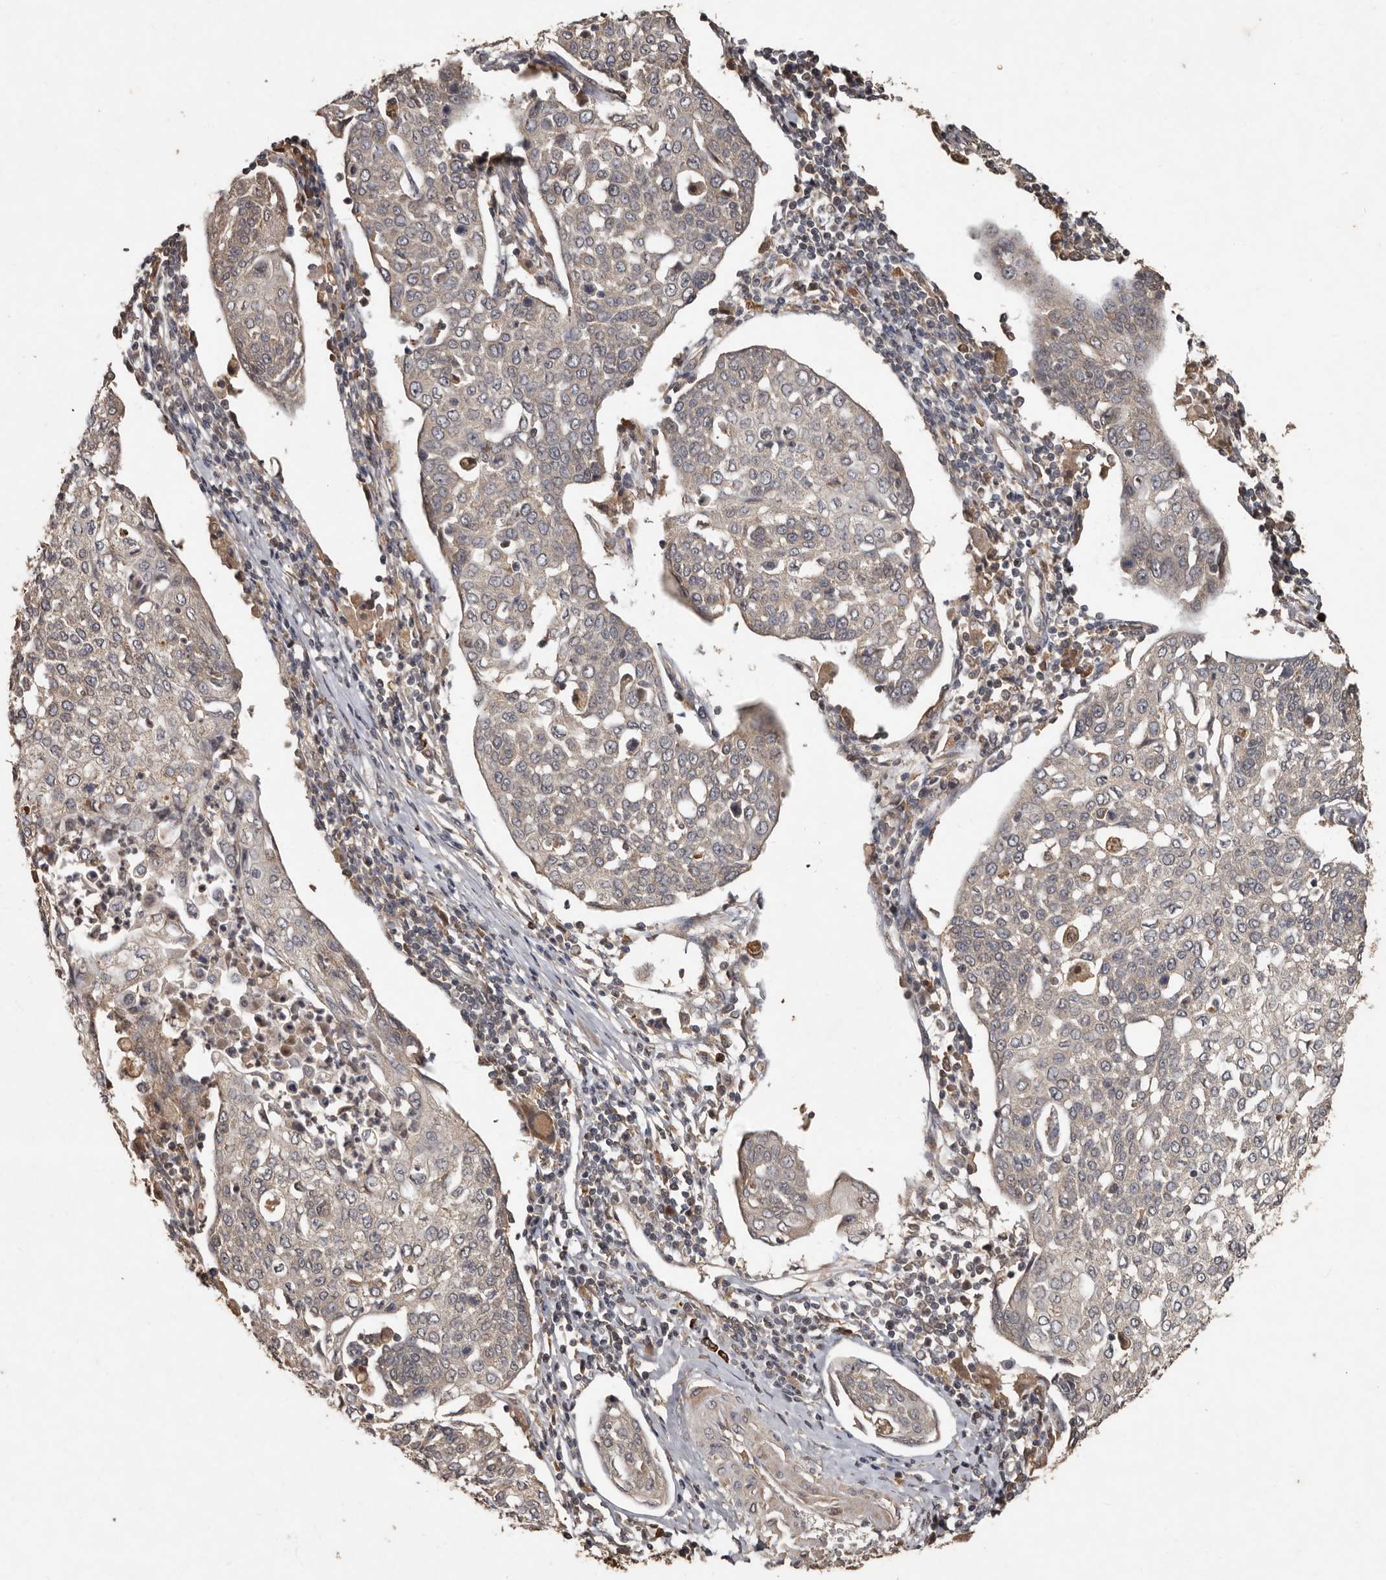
{"staining": {"intensity": "negative", "quantity": "none", "location": "none"}, "tissue": "cervical cancer", "cell_type": "Tumor cells", "image_type": "cancer", "snomed": [{"axis": "morphology", "description": "Squamous cell carcinoma, NOS"}, {"axis": "topography", "description": "Cervix"}], "caption": "High power microscopy image of an immunohistochemistry (IHC) histopathology image of cervical cancer (squamous cell carcinoma), revealing no significant staining in tumor cells. (DAB immunohistochemistry visualized using brightfield microscopy, high magnification).", "gene": "KIF26B", "patient": {"sex": "female", "age": 34}}